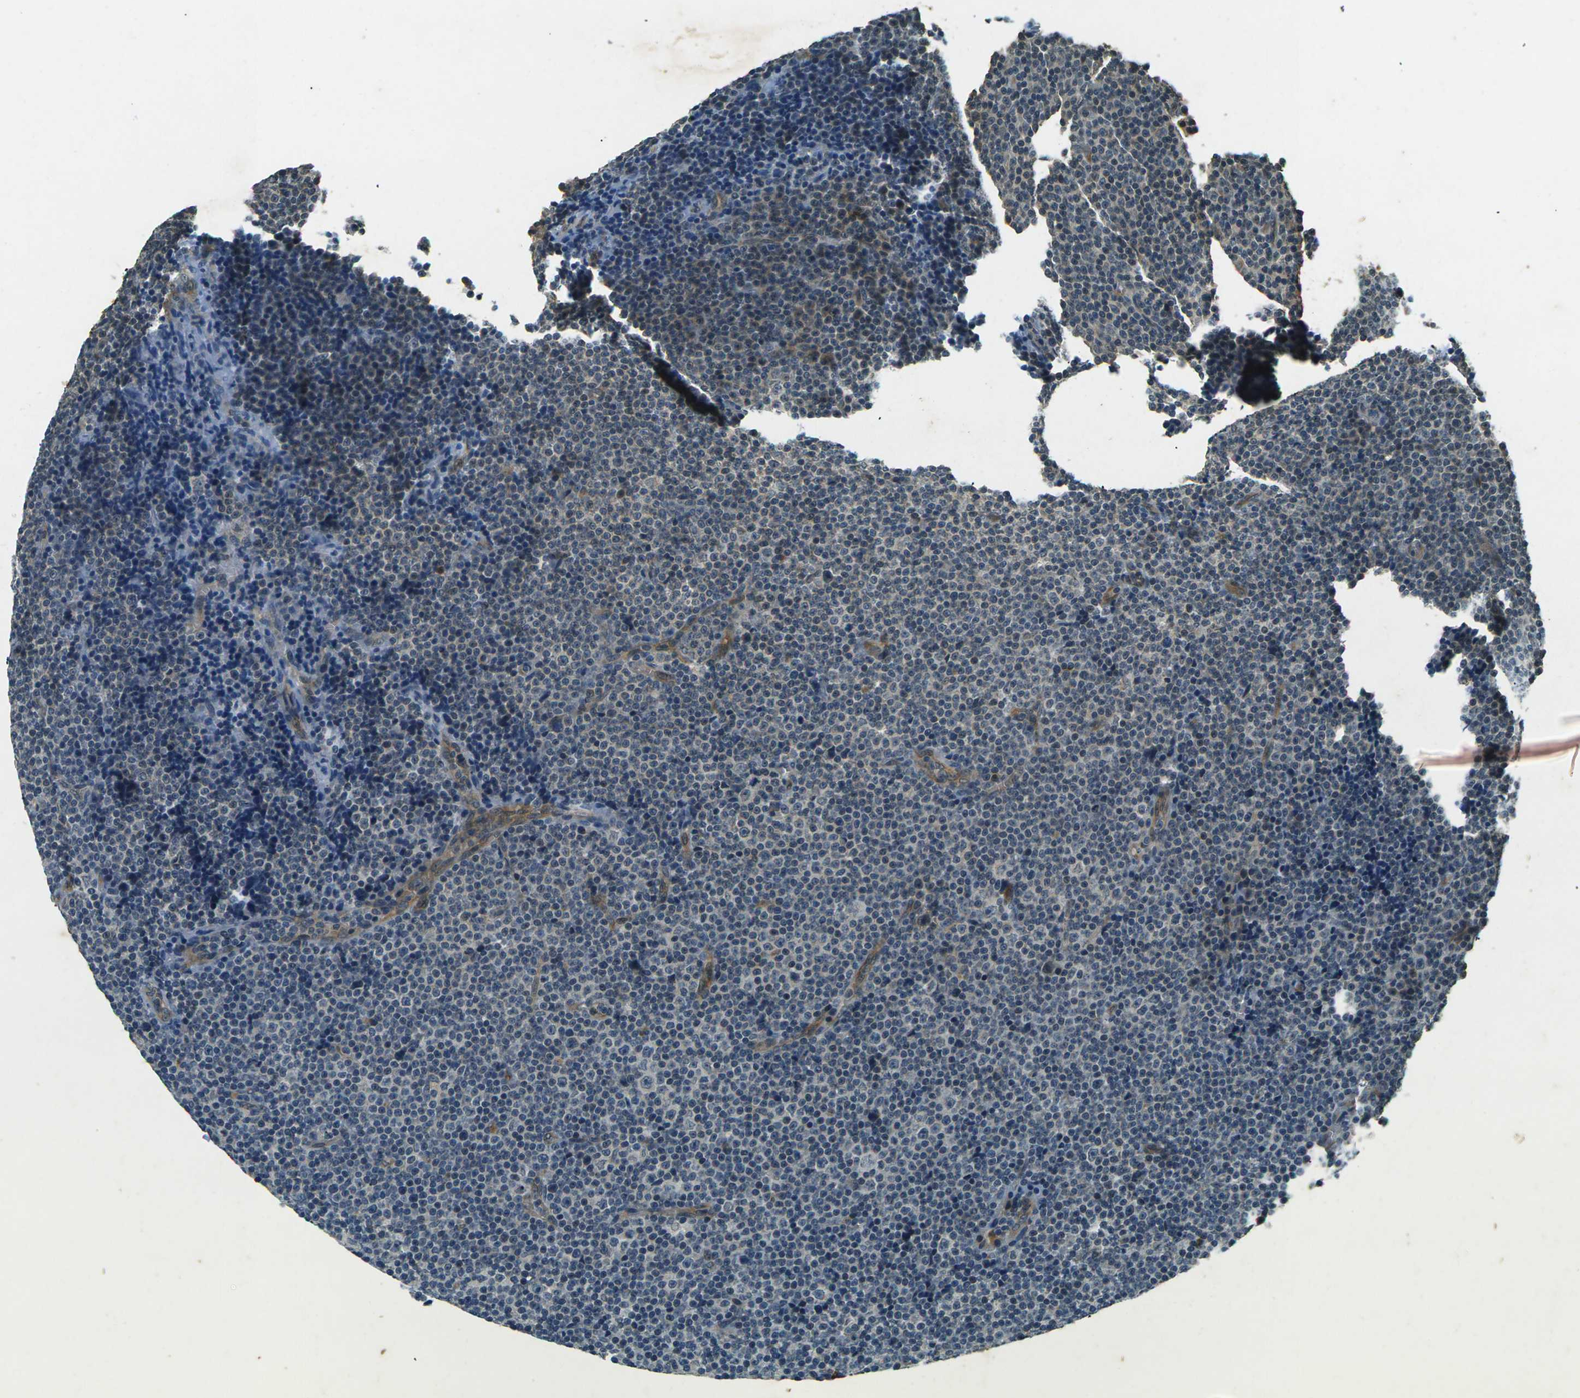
{"staining": {"intensity": "negative", "quantity": "none", "location": "none"}, "tissue": "lymphoma", "cell_type": "Tumor cells", "image_type": "cancer", "snomed": [{"axis": "morphology", "description": "Malignant lymphoma, non-Hodgkin's type, Low grade"}, {"axis": "topography", "description": "Lymph node"}], "caption": "The image exhibits no significant expression in tumor cells of malignant lymphoma, non-Hodgkin's type (low-grade). (Stains: DAB immunohistochemistry with hematoxylin counter stain, Microscopy: brightfield microscopy at high magnification).", "gene": "PDE2A", "patient": {"sex": "female", "age": 67}}